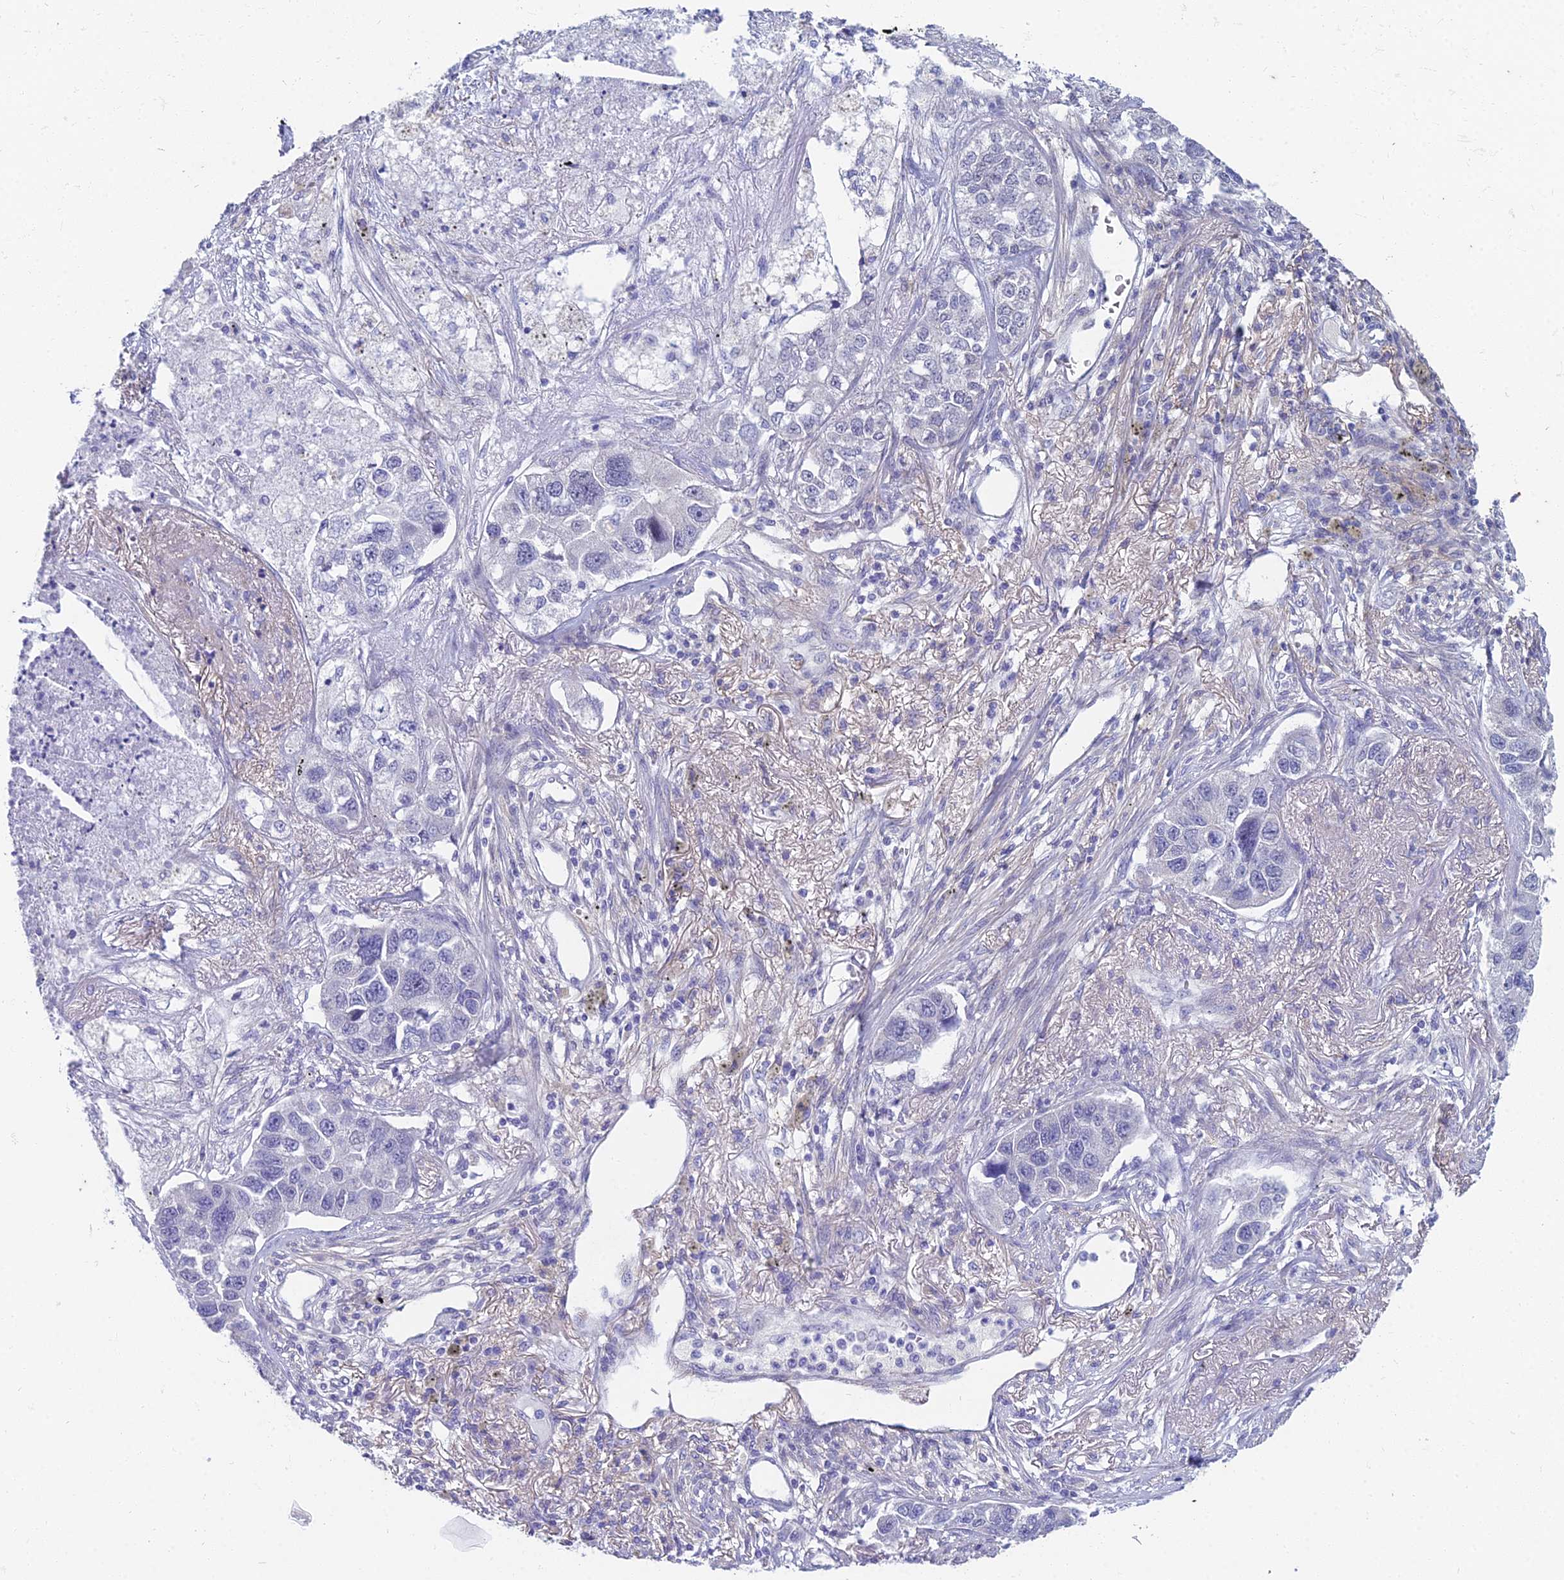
{"staining": {"intensity": "negative", "quantity": "none", "location": "none"}, "tissue": "lung cancer", "cell_type": "Tumor cells", "image_type": "cancer", "snomed": [{"axis": "morphology", "description": "Adenocarcinoma, NOS"}, {"axis": "topography", "description": "Lung"}], "caption": "A micrograph of human lung cancer (adenocarcinoma) is negative for staining in tumor cells.", "gene": "EEF2KMT", "patient": {"sex": "male", "age": 49}}